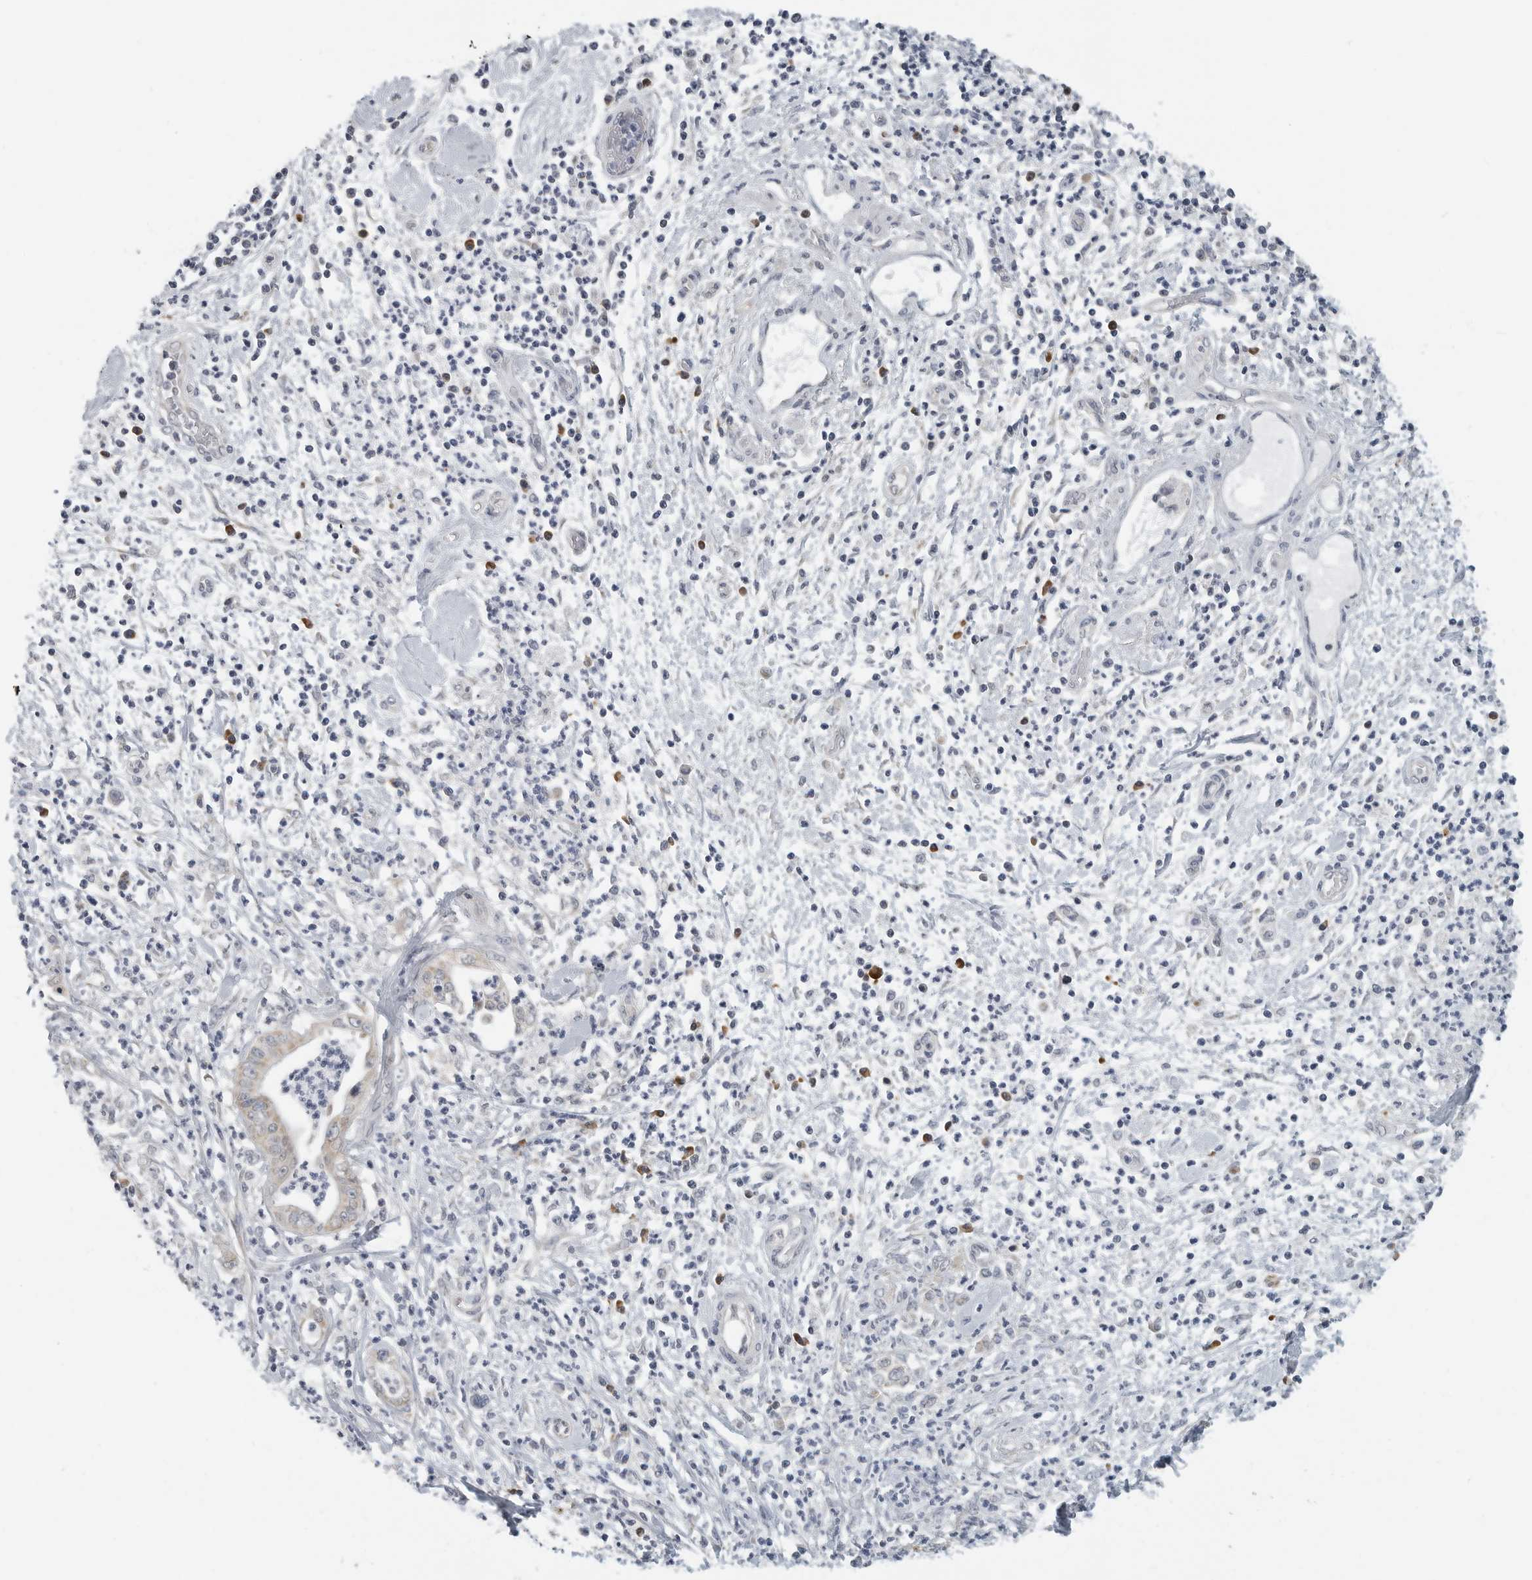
{"staining": {"intensity": "weak", "quantity": "25%-75%", "location": "cytoplasmic/membranous"}, "tissue": "pancreatic cancer", "cell_type": "Tumor cells", "image_type": "cancer", "snomed": [{"axis": "morphology", "description": "Adenocarcinoma, NOS"}, {"axis": "topography", "description": "Pancreas"}], "caption": "Protein expression analysis of human pancreatic cancer (adenocarcinoma) reveals weak cytoplasmic/membranous expression in approximately 25%-75% of tumor cells.", "gene": "IL12RB2", "patient": {"sex": "male", "age": 69}}